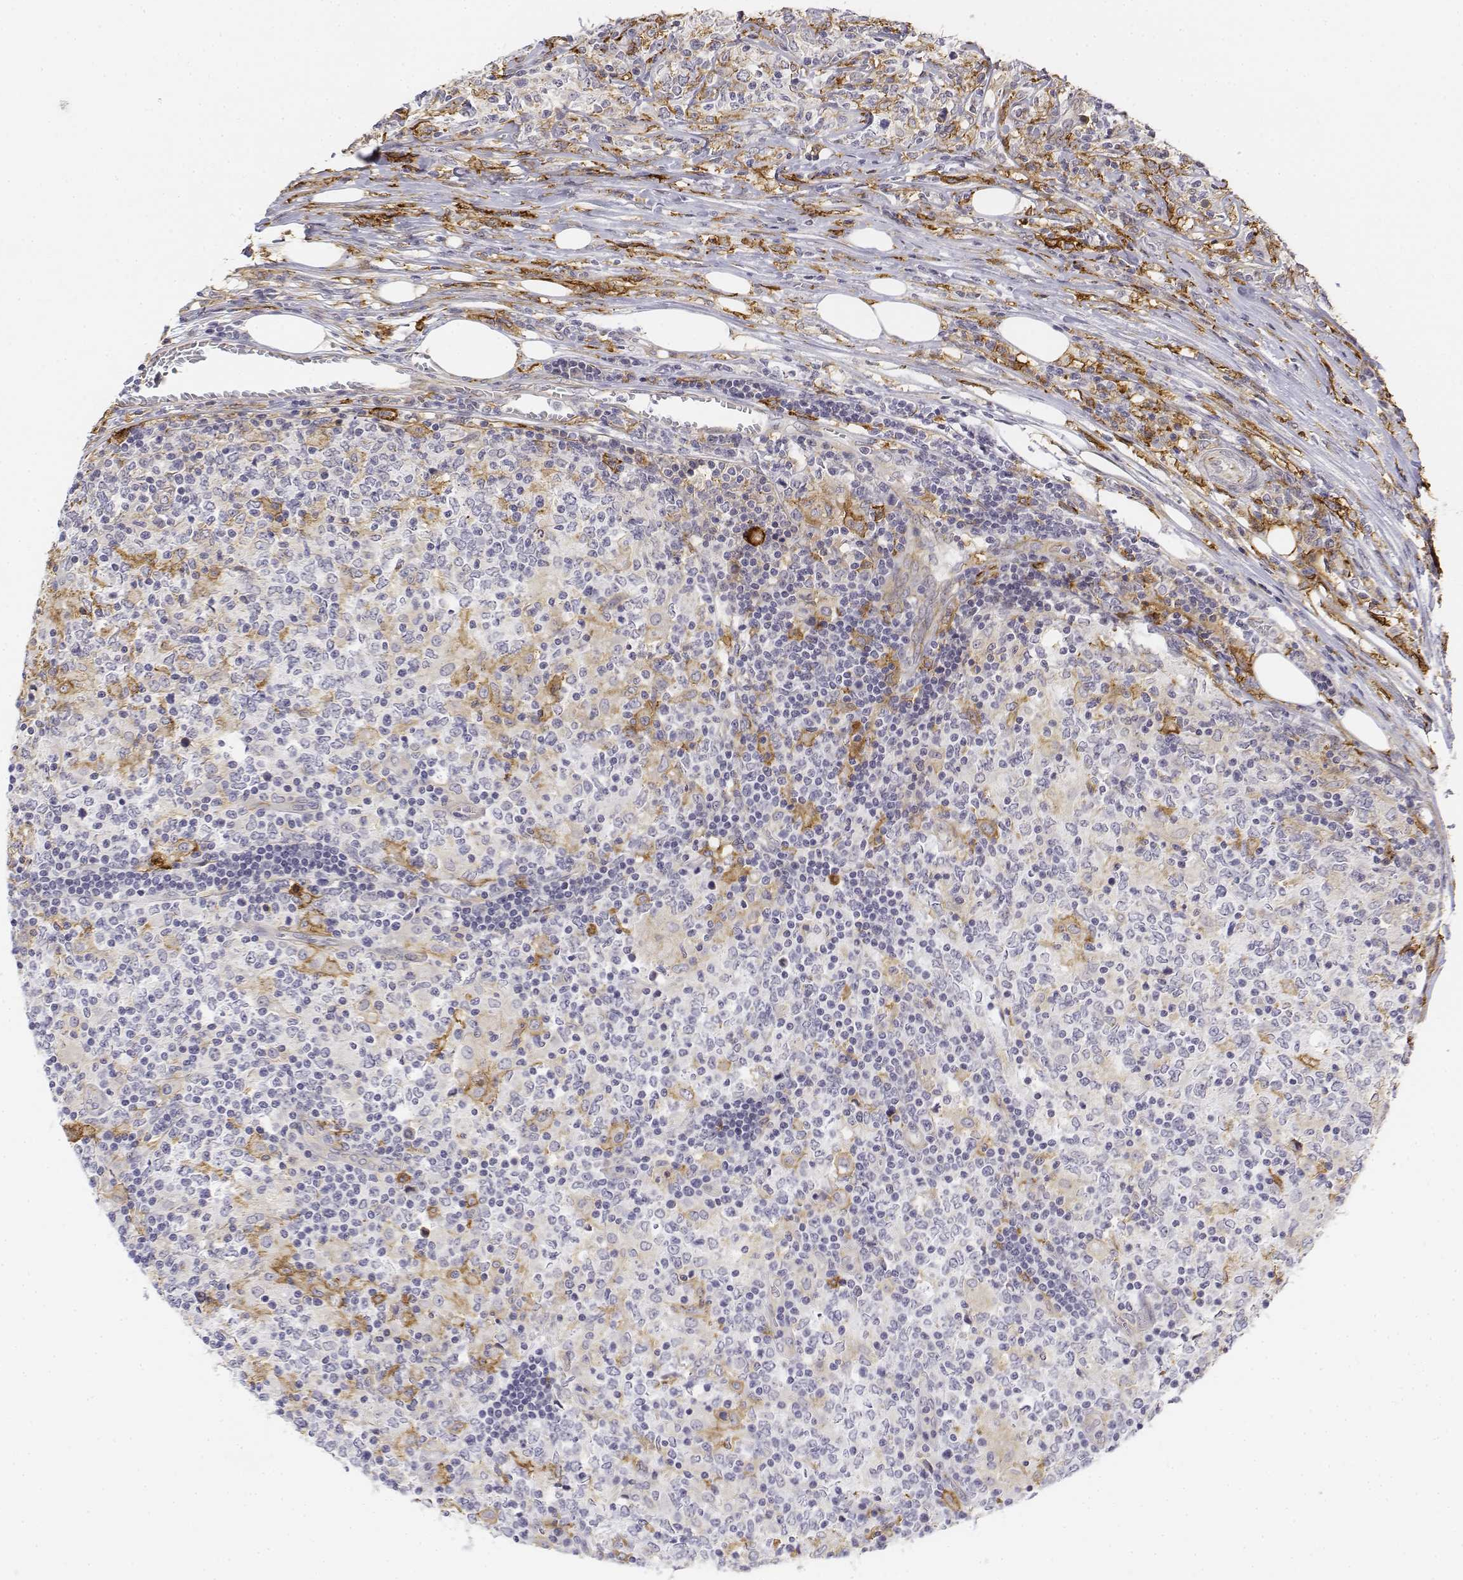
{"staining": {"intensity": "negative", "quantity": "none", "location": "none"}, "tissue": "lymphoma", "cell_type": "Tumor cells", "image_type": "cancer", "snomed": [{"axis": "morphology", "description": "Malignant lymphoma, non-Hodgkin's type, High grade"}, {"axis": "topography", "description": "Lymph node"}], "caption": "Tumor cells show no significant protein positivity in high-grade malignant lymphoma, non-Hodgkin's type.", "gene": "CD14", "patient": {"sex": "female", "age": 84}}